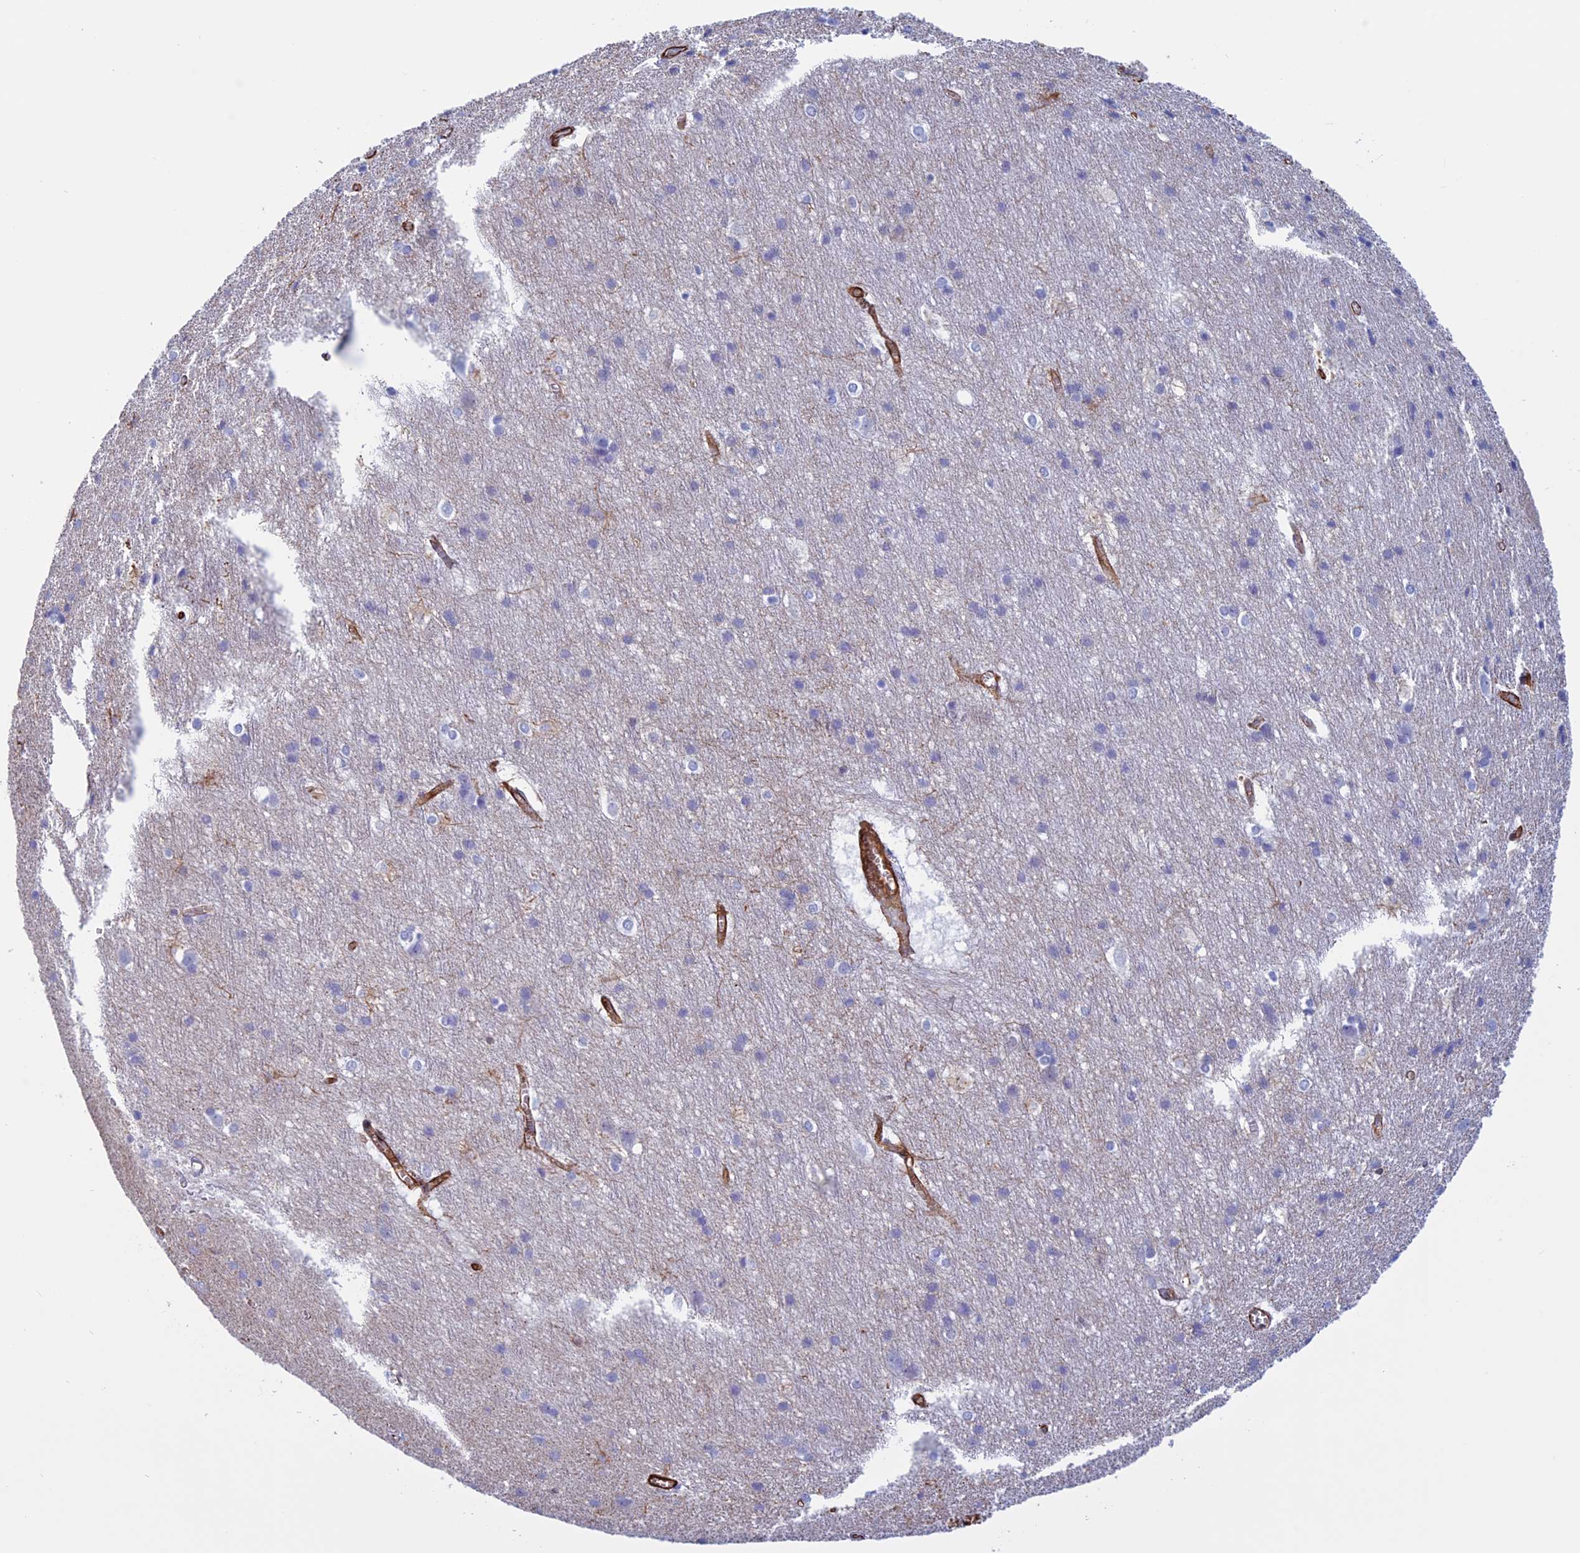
{"staining": {"intensity": "strong", "quantity": ">75%", "location": "cytoplasmic/membranous"}, "tissue": "cerebral cortex", "cell_type": "Endothelial cells", "image_type": "normal", "snomed": [{"axis": "morphology", "description": "Normal tissue, NOS"}, {"axis": "topography", "description": "Cerebral cortex"}], "caption": "Immunohistochemical staining of normal human cerebral cortex displays high levels of strong cytoplasmic/membranous expression in about >75% of endothelial cells. (DAB (3,3'-diaminobenzidine) IHC, brown staining for protein, blue staining for nuclei).", "gene": "ANGPTL2", "patient": {"sex": "male", "age": 54}}